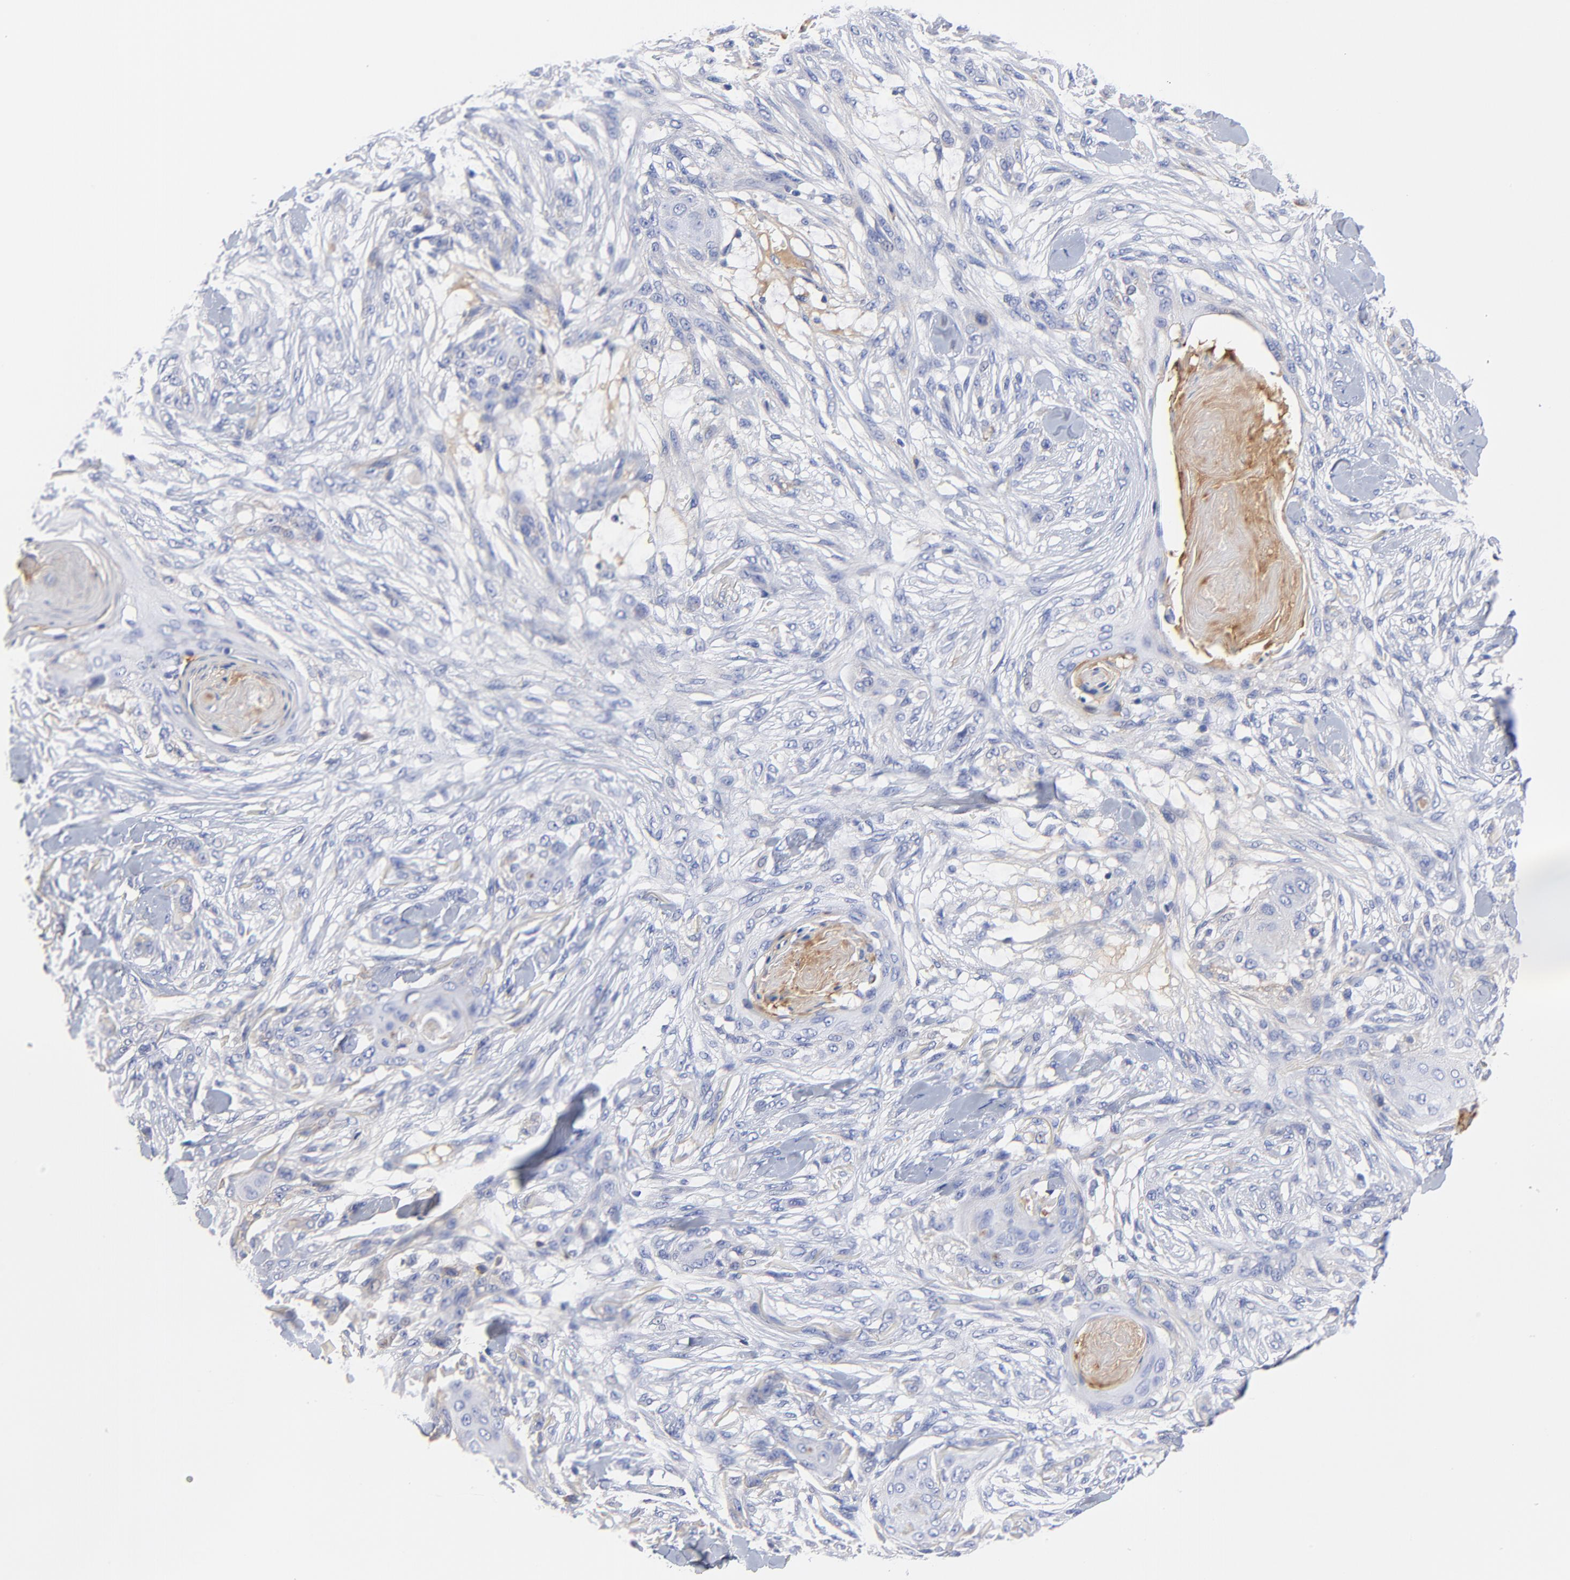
{"staining": {"intensity": "negative", "quantity": "none", "location": "none"}, "tissue": "skin cancer", "cell_type": "Tumor cells", "image_type": "cancer", "snomed": [{"axis": "morphology", "description": "Squamous cell carcinoma, NOS"}, {"axis": "topography", "description": "Skin"}], "caption": "IHC micrograph of neoplastic tissue: skin squamous cell carcinoma stained with DAB displays no significant protein positivity in tumor cells.", "gene": "IGLV3-10", "patient": {"sex": "female", "age": 59}}